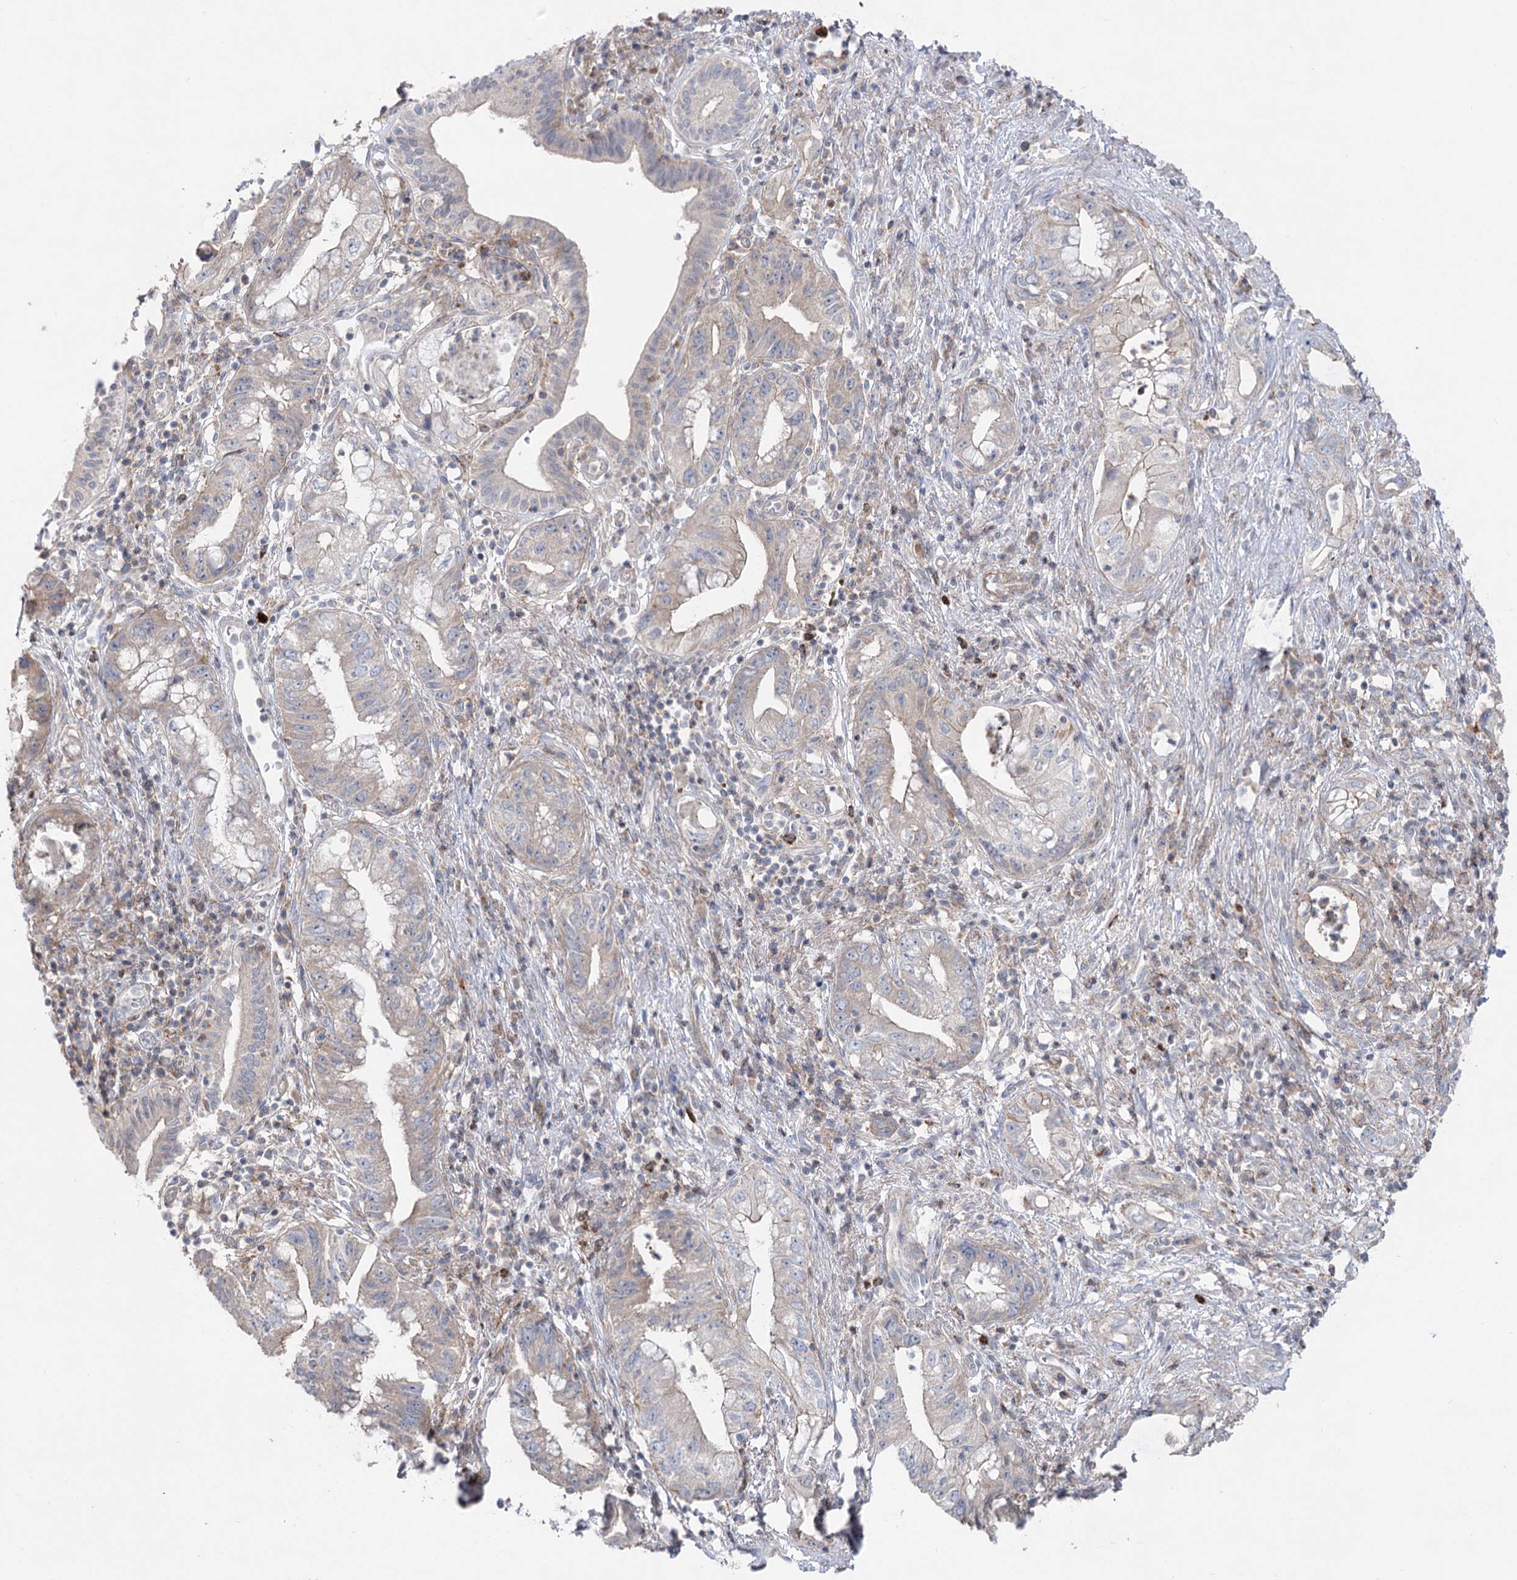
{"staining": {"intensity": "weak", "quantity": "<25%", "location": "cytoplasmic/membranous"}, "tissue": "pancreatic cancer", "cell_type": "Tumor cells", "image_type": "cancer", "snomed": [{"axis": "morphology", "description": "Adenocarcinoma, NOS"}, {"axis": "topography", "description": "Pancreas"}], "caption": "Image shows no protein expression in tumor cells of pancreatic adenocarcinoma tissue.", "gene": "LARP1B", "patient": {"sex": "female", "age": 73}}